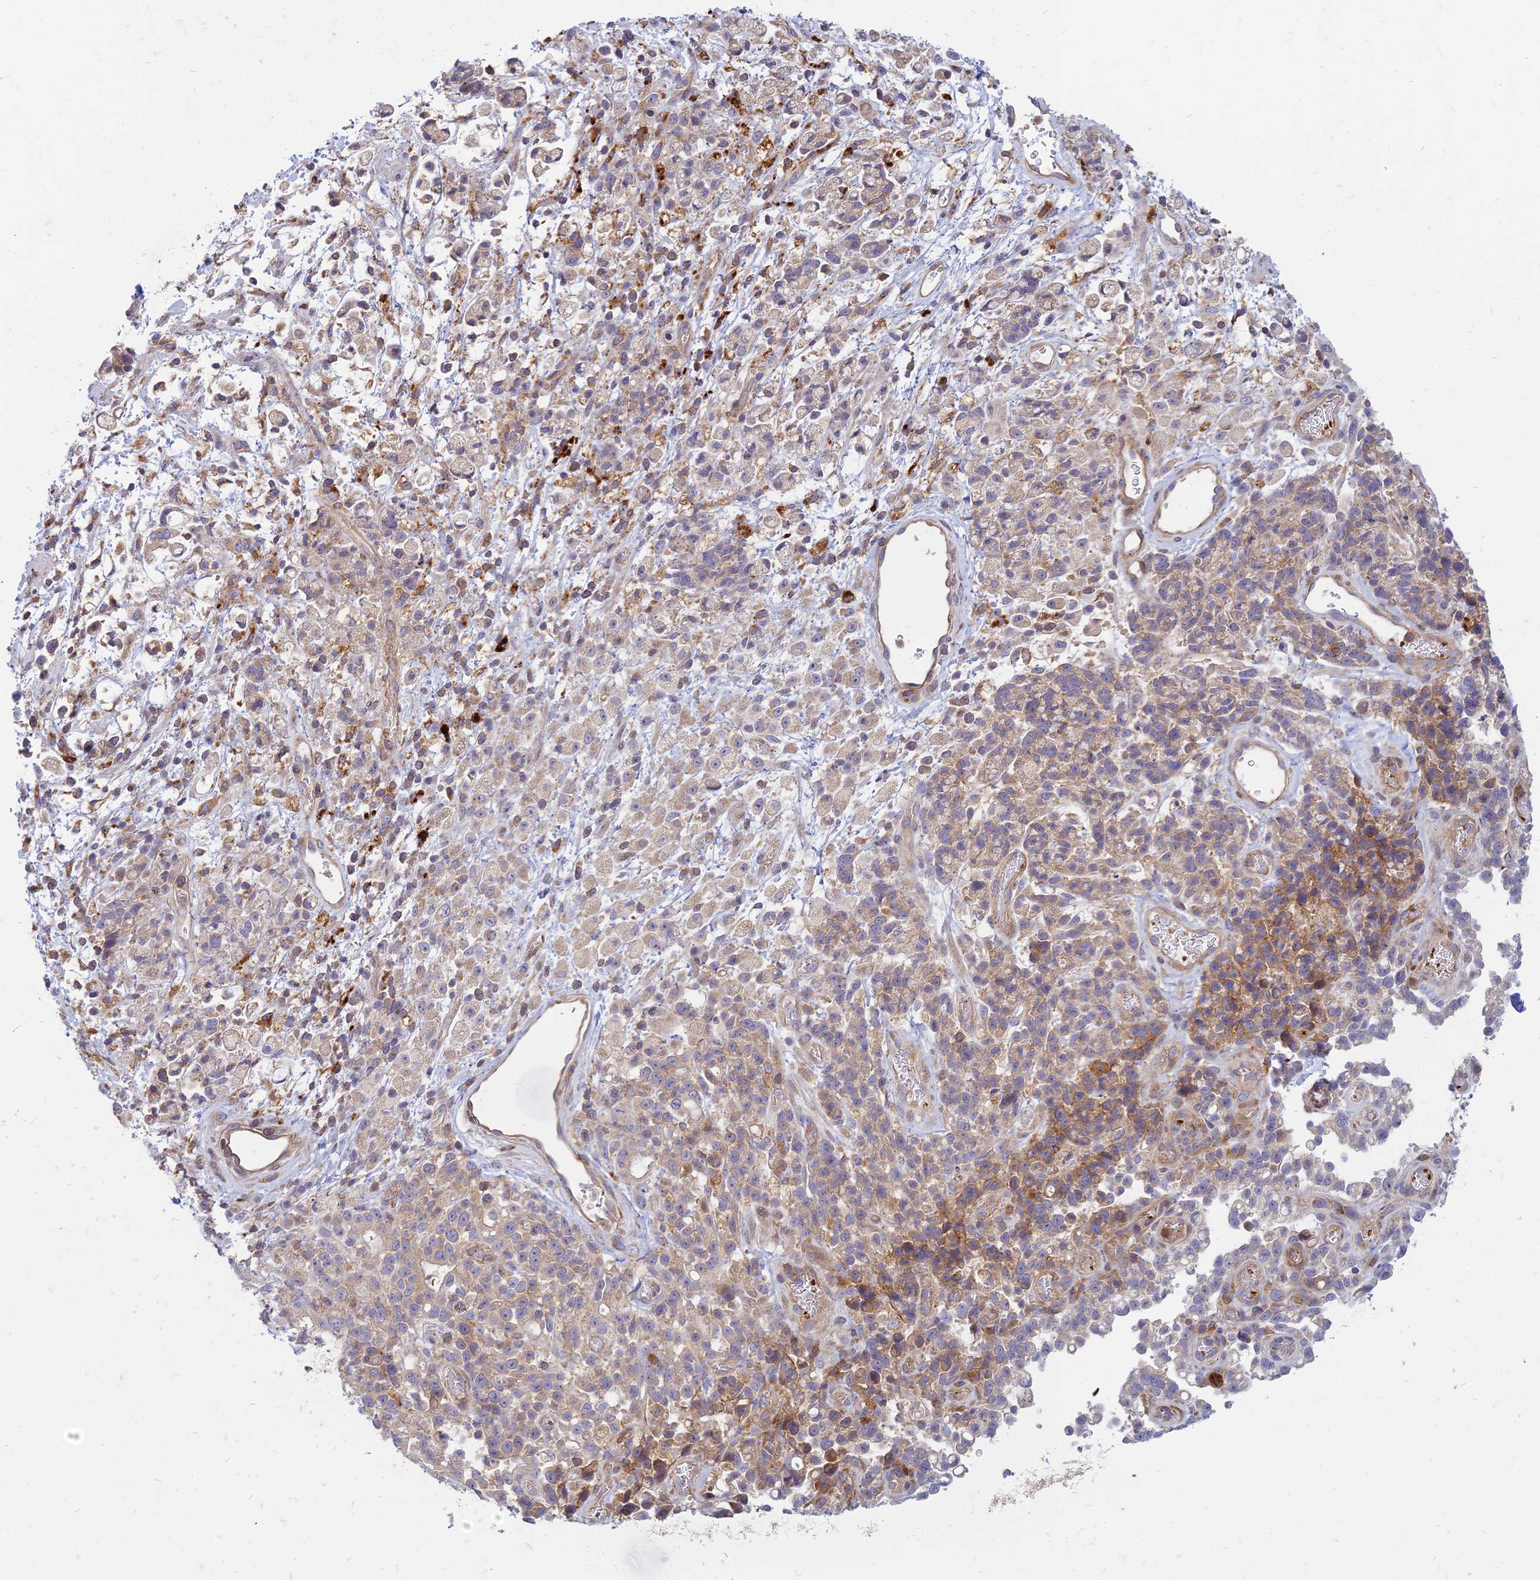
{"staining": {"intensity": "moderate", "quantity": "25%-75%", "location": "cytoplasmic/membranous"}, "tissue": "stomach cancer", "cell_type": "Tumor cells", "image_type": "cancer", "snomed": [{"axis": "morphology", "description": "Adenocarcinoma, NOS"}, {"axis": "topography", "description": "Stomach"}], "caption": "Adenocarcinoma (stomach) stained with a brown dye displays moderate cytoplasmic/membranous positive positivity in approximately 25%-75% of tumor cells.", "gene": "PHKA2", "patient": {"sex": "female", "age": 60}}